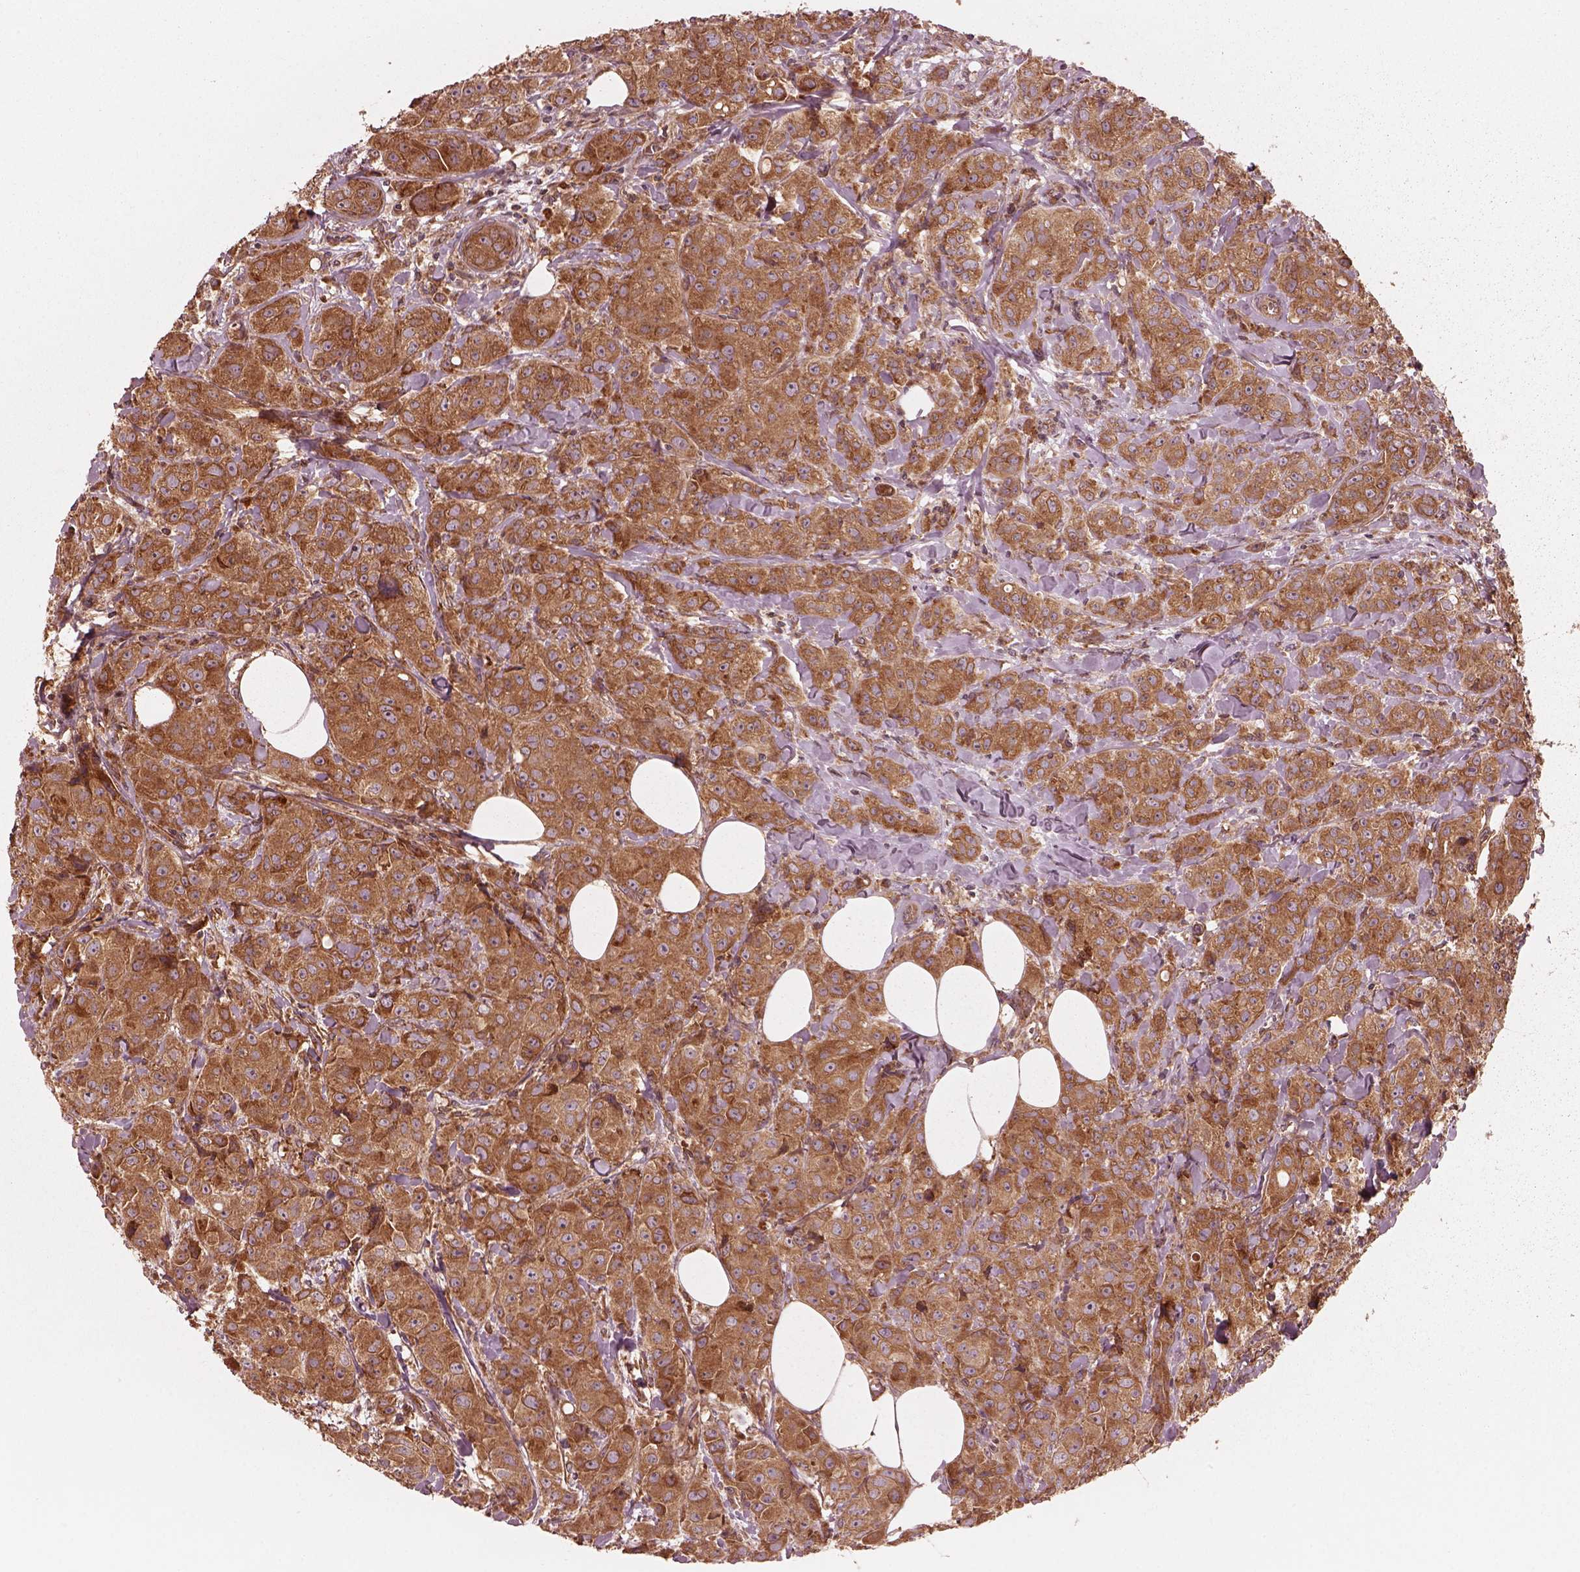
{"staining": {"intensity": "moderate", "quantity": ">75%", "location": "cytoplasmic/membranous"}, "tissue": "breast cancer", "cell_type": "Tumor cells", "image_type": "cancer", "snomed": [{"axis": "morphology", "description": "Duct carcinoma"}, {"axis": "topography", "description": "Breast"}], "caption": "Immunohistochemistry of human breast cancer reveals medium levels of moderate cytoplasmic/membranous staining in approximately >75% of tumor cells. The protein is stained brown, and the nuclei are stained in blue (DAB (3,3'-diaminobenzidine) IHC with brightfield microscopy, high magnification).", "gene": "PIK3R2", "patient": {"sex": "female", "age": 43}}